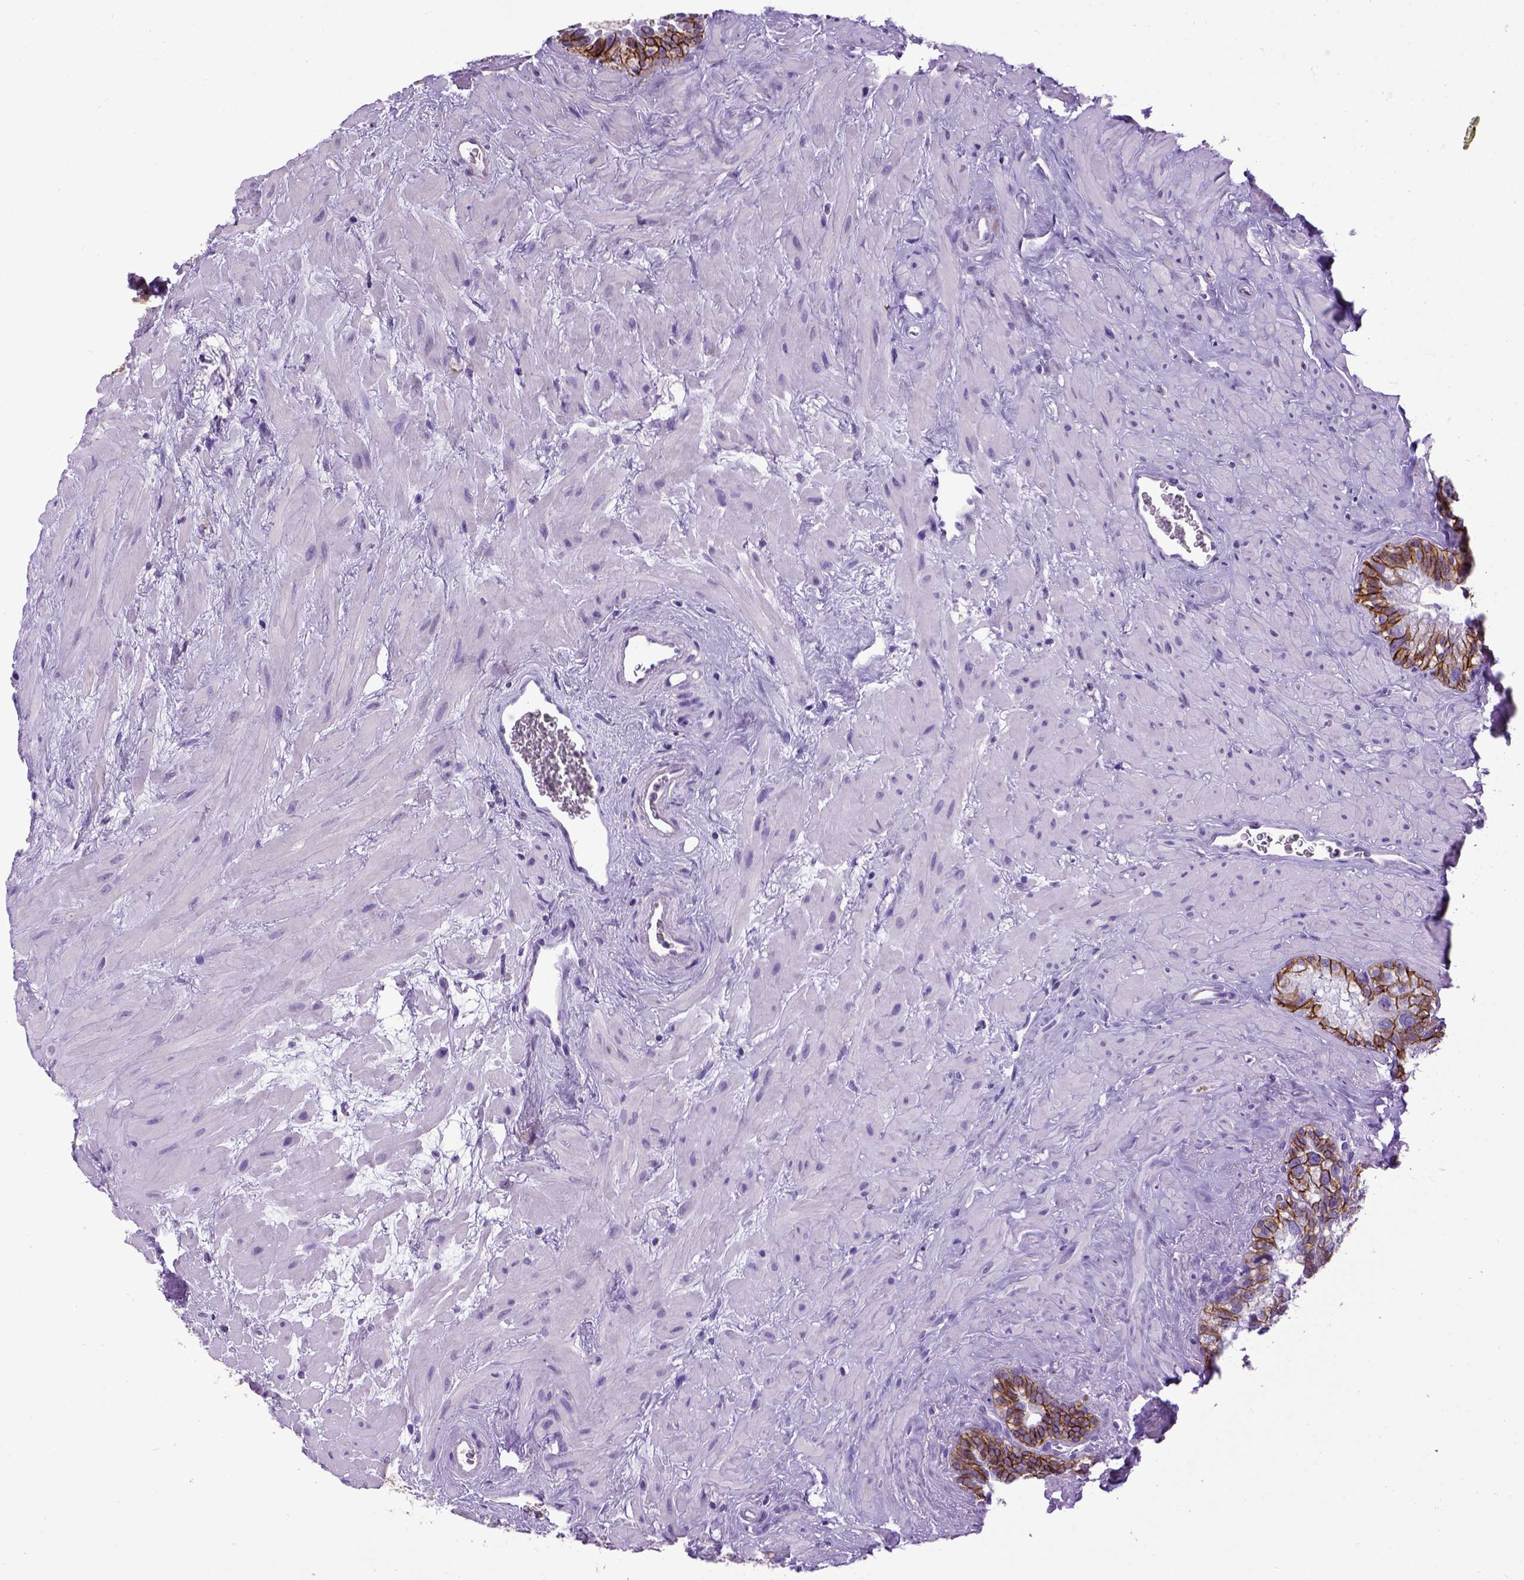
{"staining": {"intensity": "strong", "quantity": ">75%", "location": "cytoplasmic/membranous"}, "tissue": "seminal vesicle", "cell_type": "Glandular cells", "image_type": "normal", "snomed": [{"axis": "morphology", "description": "Normal tissue, NOS"}, {"axis": "topography", "description": "Seminal veicle"}], "caption": "Immunohistochemistry image of normal seminal vesicle: human seminal vesicle stained using immunohistochemistry (IHC) reveals high levels of strong protein expression localized specifically in the cytoplasmic/membranous of glandular cells, appearing as a cytoplasmic/membranous brown color.", "gene": "CDH1", "patient": {"sex": "male", "age": 71}}